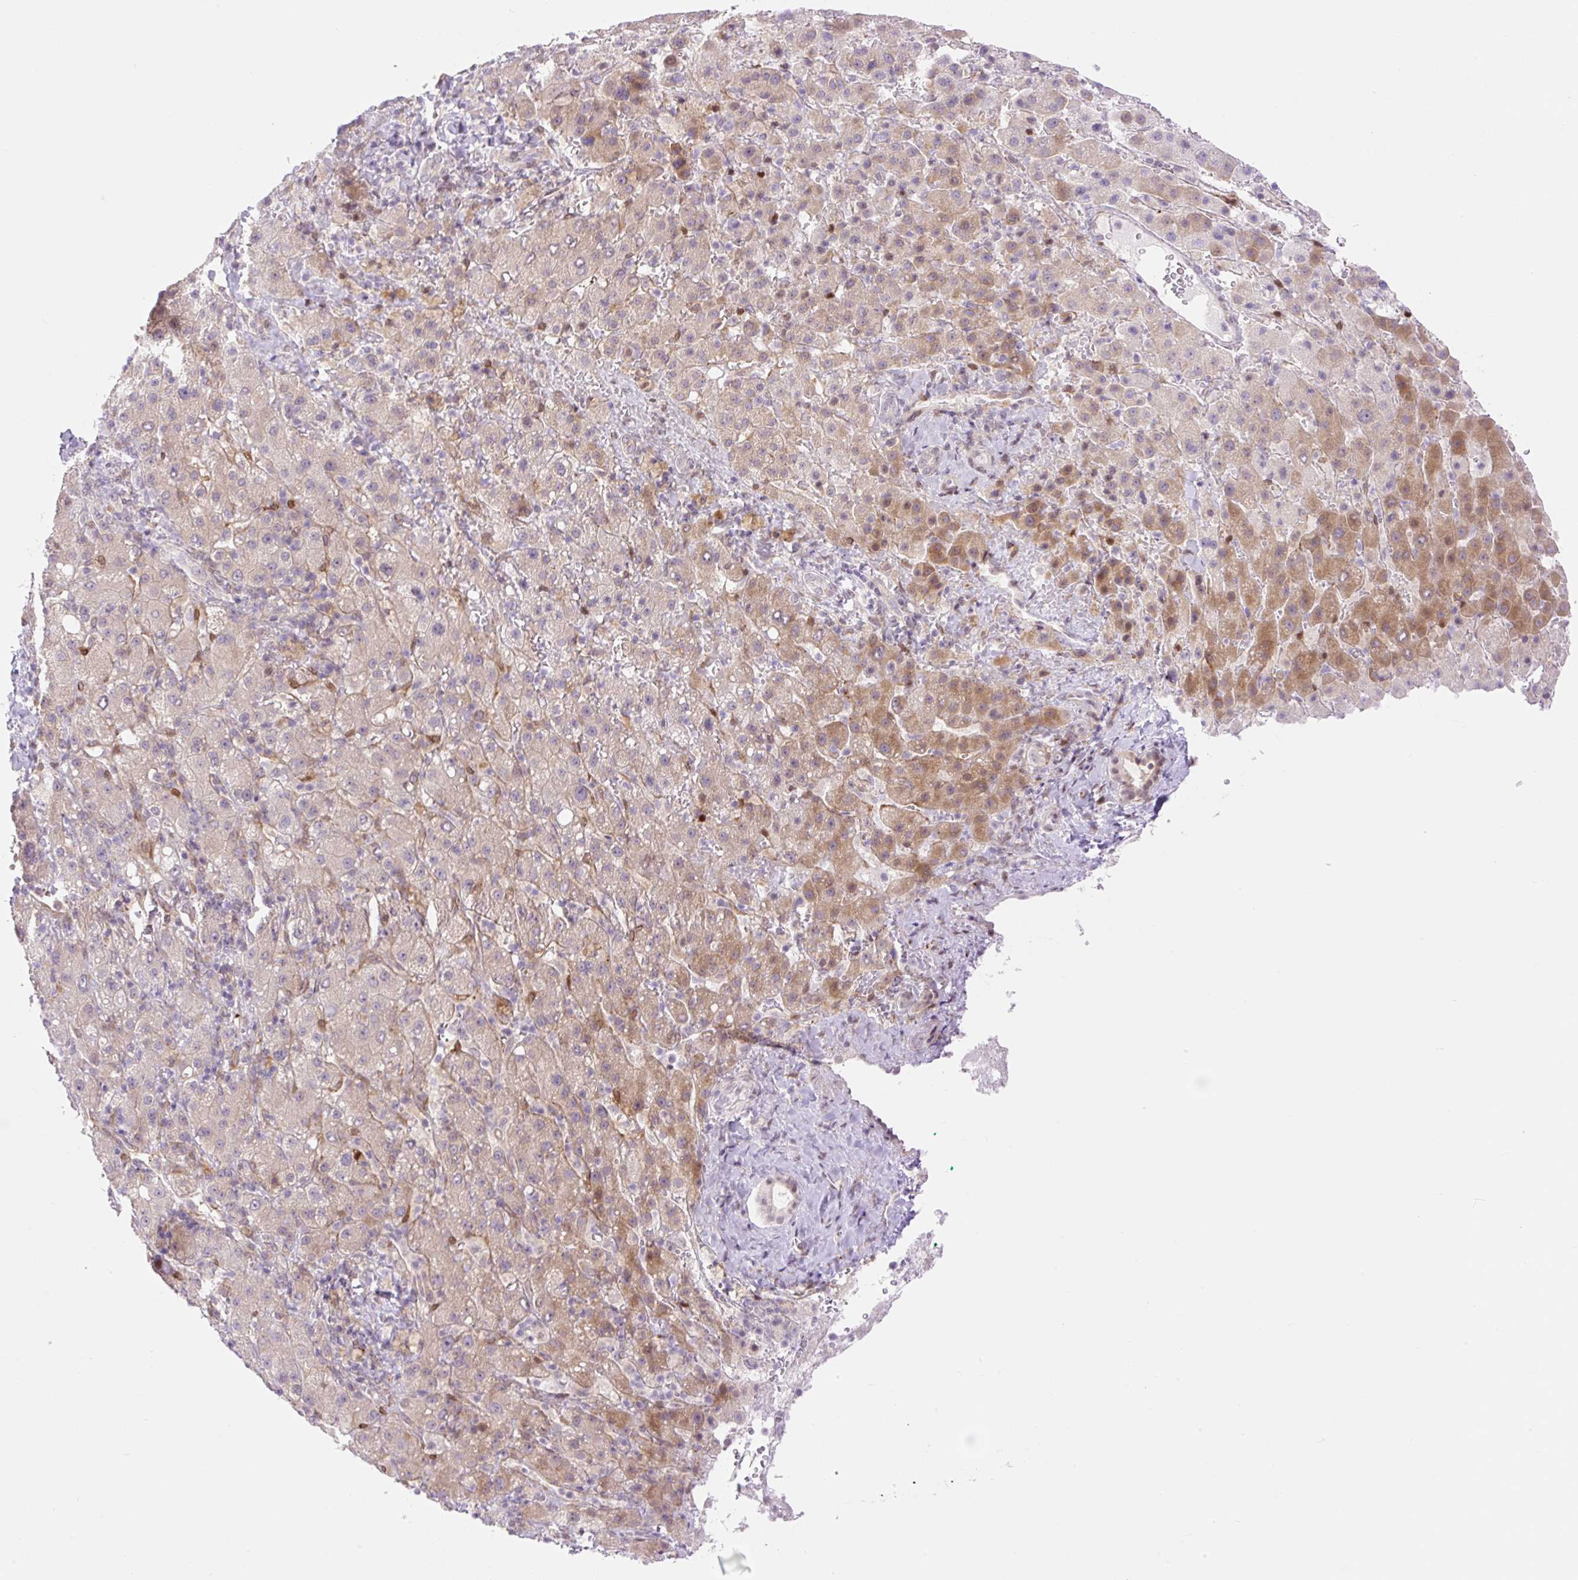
{"staining": {"intensity": "moderate", "quantity": "25%-75%", "location": "cytoplasmic/membranous"}, "tissue": "liver cancer", "cell_type": "Tumor cells", "image_type": "cancer", "snomed": [{"axis": "morphology", "description": "Carcinoma, Hepatocellular, NOS"}, {"axis": "topography", "description": "Liver"}], "caption": "Immunohistochemistry (IHC) (DAB) staining of human liver hepatocellular carcinoma shows moderate cytoplasmic/membranous protein positivity in approximately 25%-75% of tumor cells. (DAB (3,3'-diaminobenzidine) IHC, brown staining for protein, blue staining for nuclei).", "gene": "ZFP41", "patient": {"sex": "female", "age": 58}}